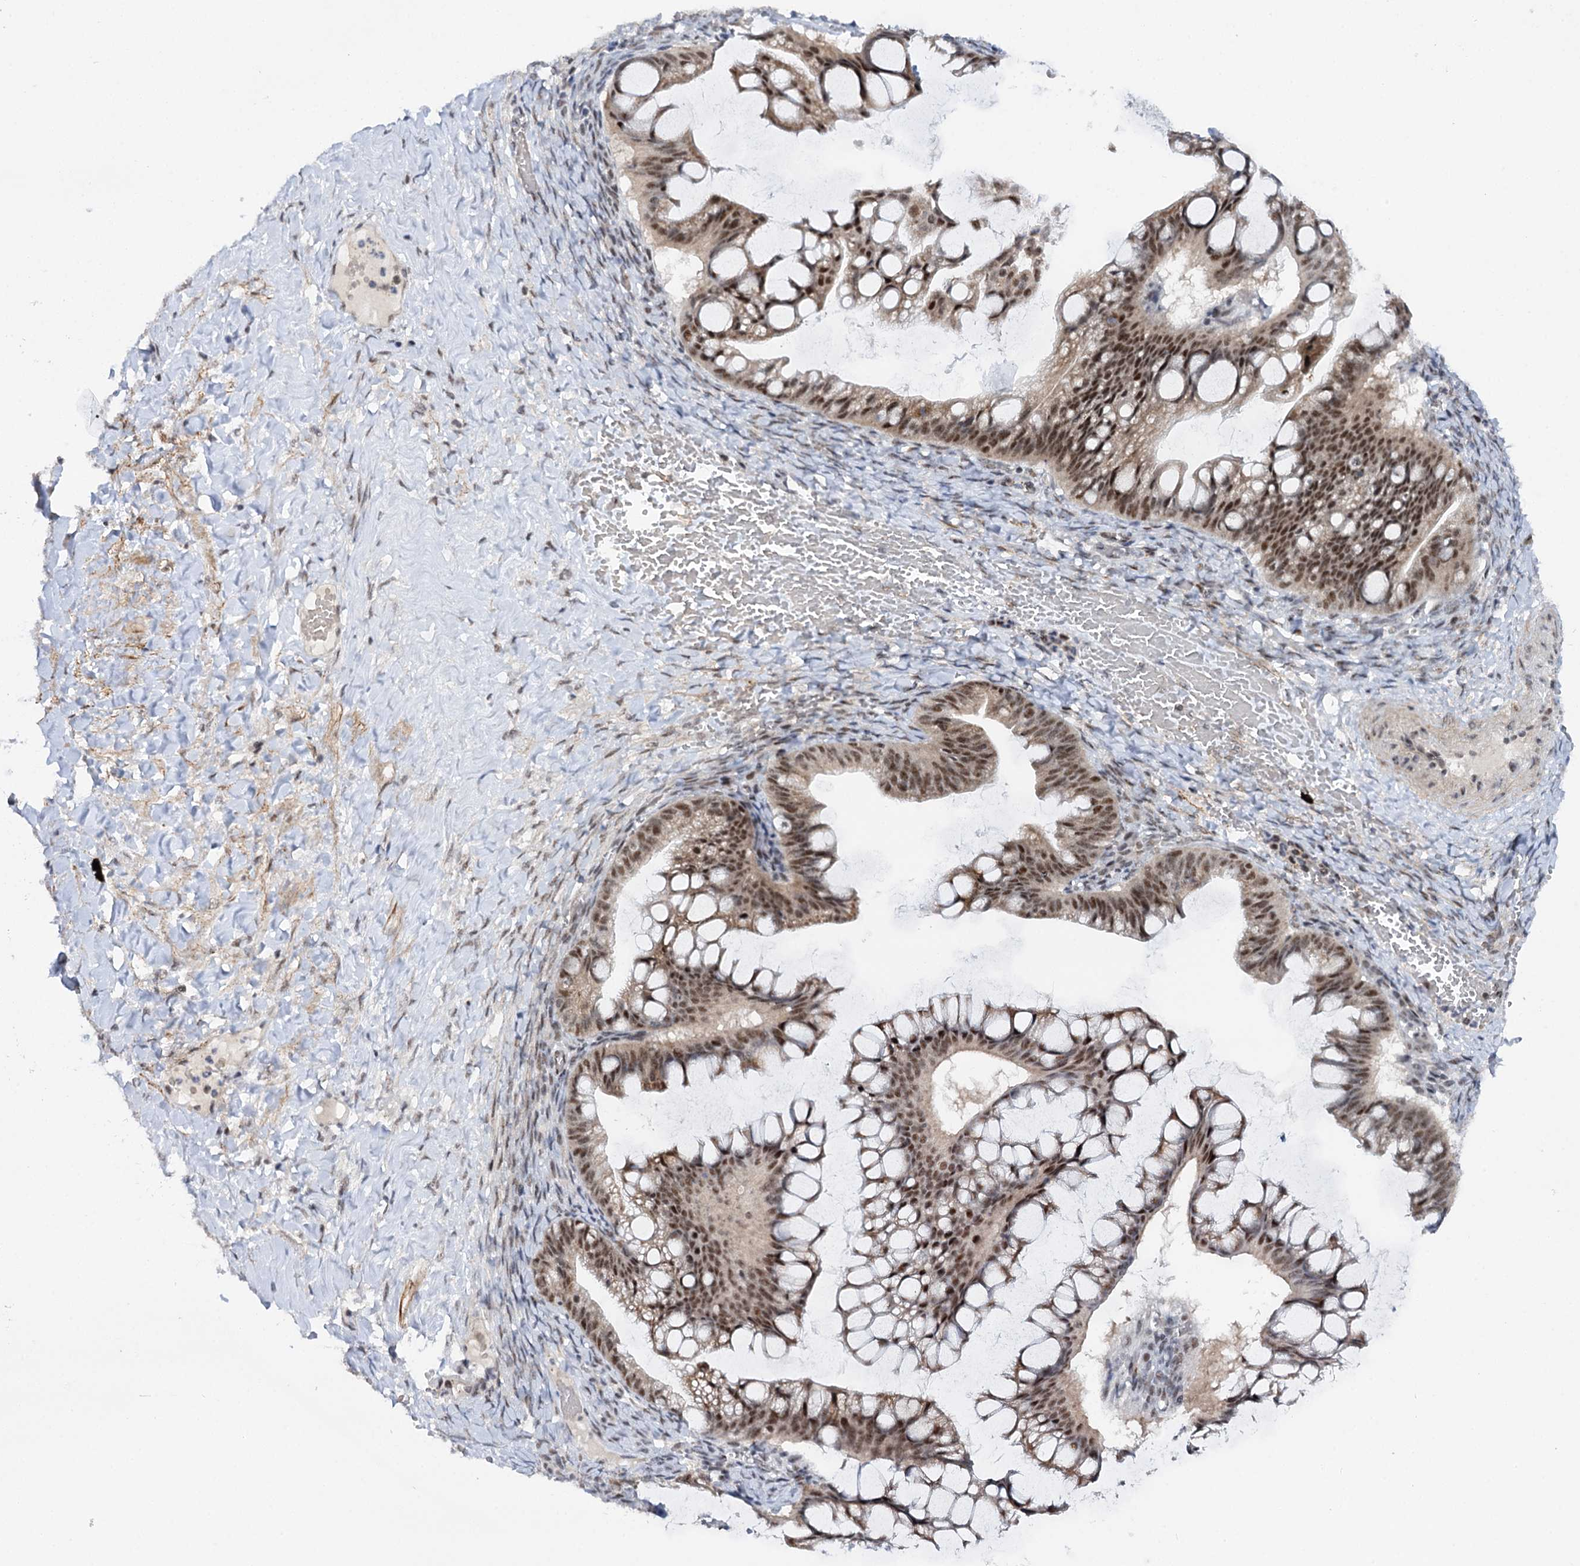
{"staining": {"intensity": "moderate", "quantity": ">75%", "location": "nuclear"}, "tissue": "ovarian cancer", "cell_type": "Tumor cells", "image_type": "cancer", "snomed": [{"axis": "morphology", "description": "Cystadenocarcinoma, mucinous, NOS"}, {"axis": "topography", "description": "Ovary"}], "caption": "Brown immunohistochemical staining in ovarian mucinous cystadenocarcinoma reveals moderate nuclear expression in about >75% of tumor cells. The protein is stained brown, and the nuclei are stained in blue (DAB IHC with brightfield microscopy, high magnification).", "gene": "BUD13", "patient": {"sex": "female", "age": 73}}